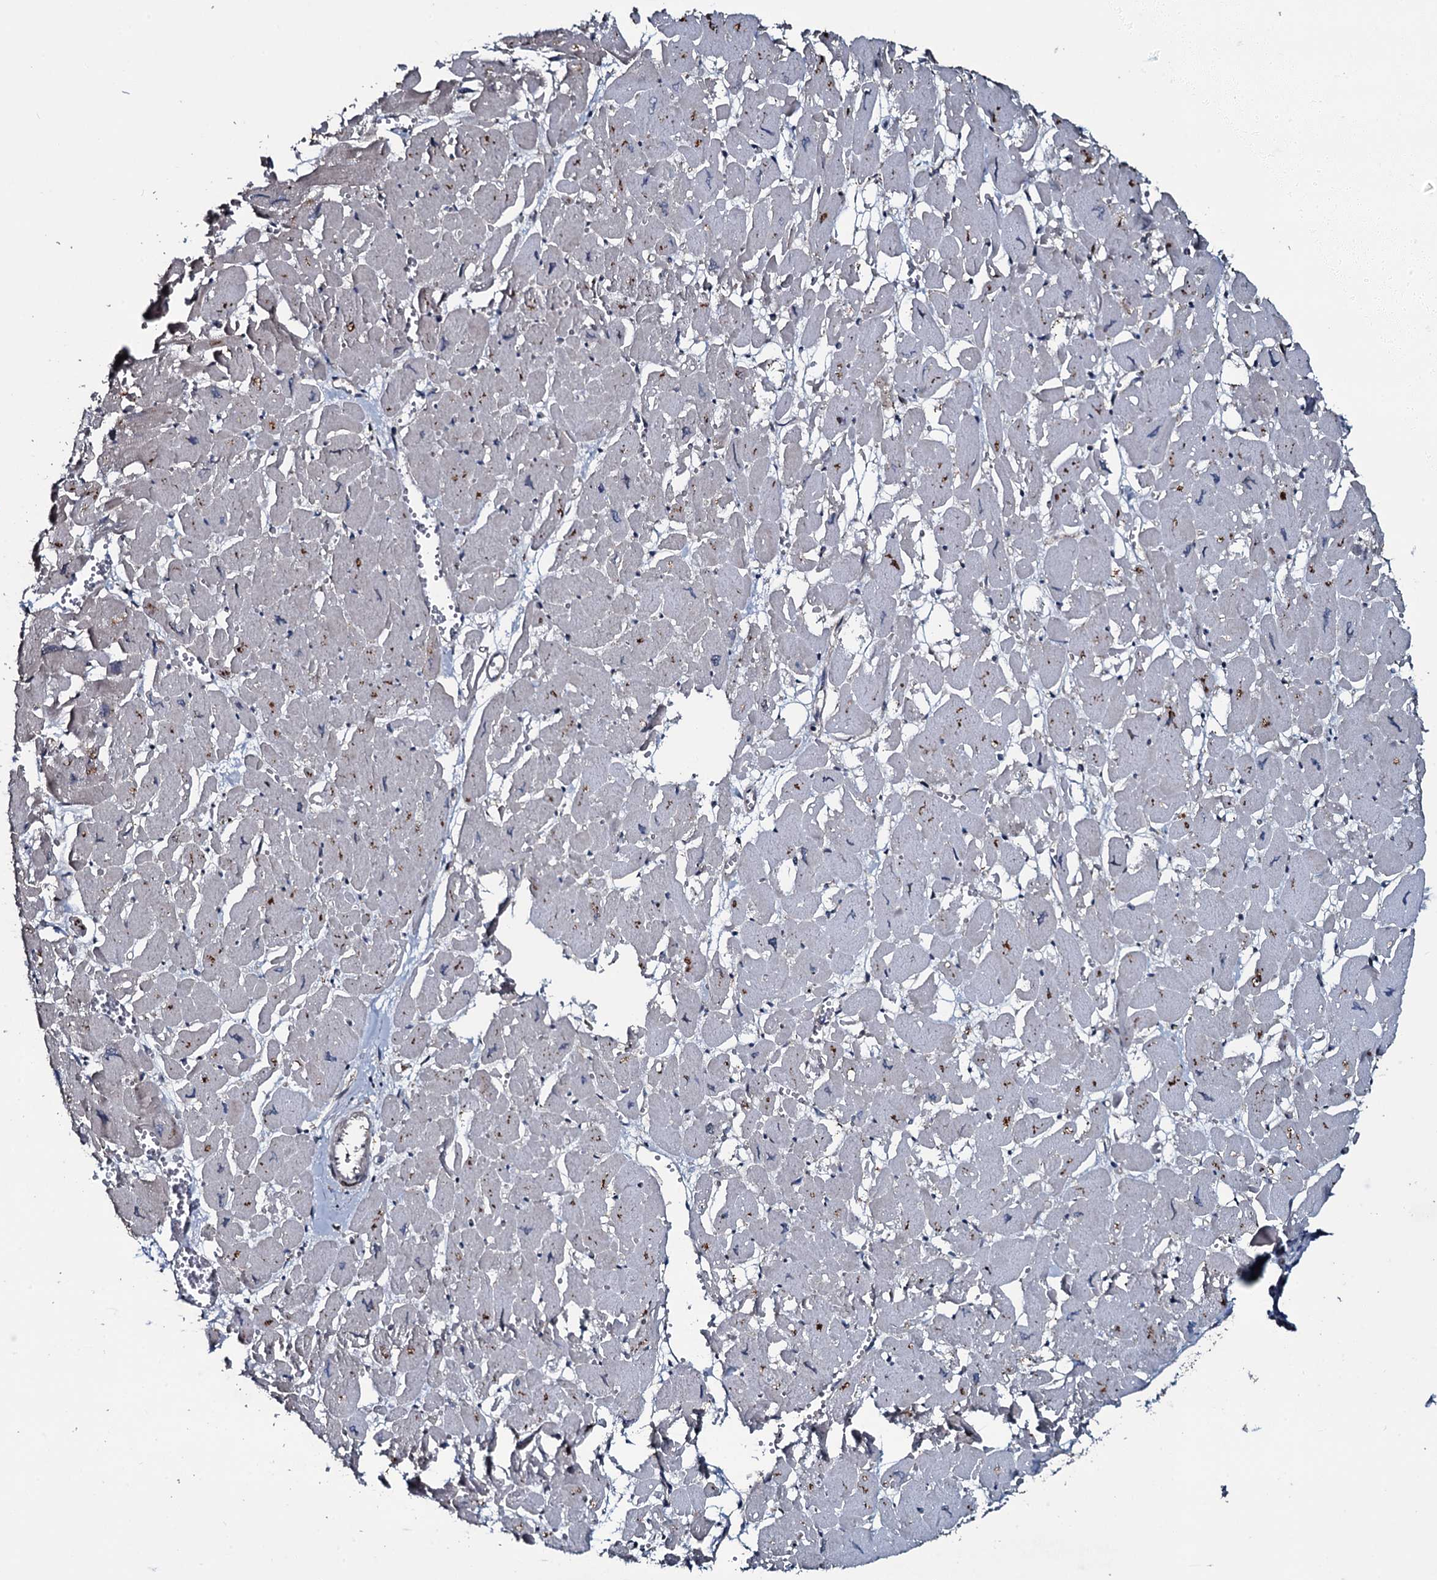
{"staining": {"intensity": "negative", "quantity": "none", "location": "none"}, "tissue": "heart muscle", "cell_type": "Cardiomyocytes", "image_type": "normal", "snomed": [{"axis": "morphology", "description": "Normal tissue, NOS"}, {"axis": "topography", "description": "Heart"}], "caption": "Immunohistochemistry (IHC) histopathology image of unremarkable heart muscle: human heart muscle stained with DAB (3,3'-diaminobenzidine) reveals no significant protein staining in cardiomyocytes. (DAB immunohistochemistry (IHC), high magnification).", "gene": "LYG2", "patient": {"sex": "male", "age": 54}}